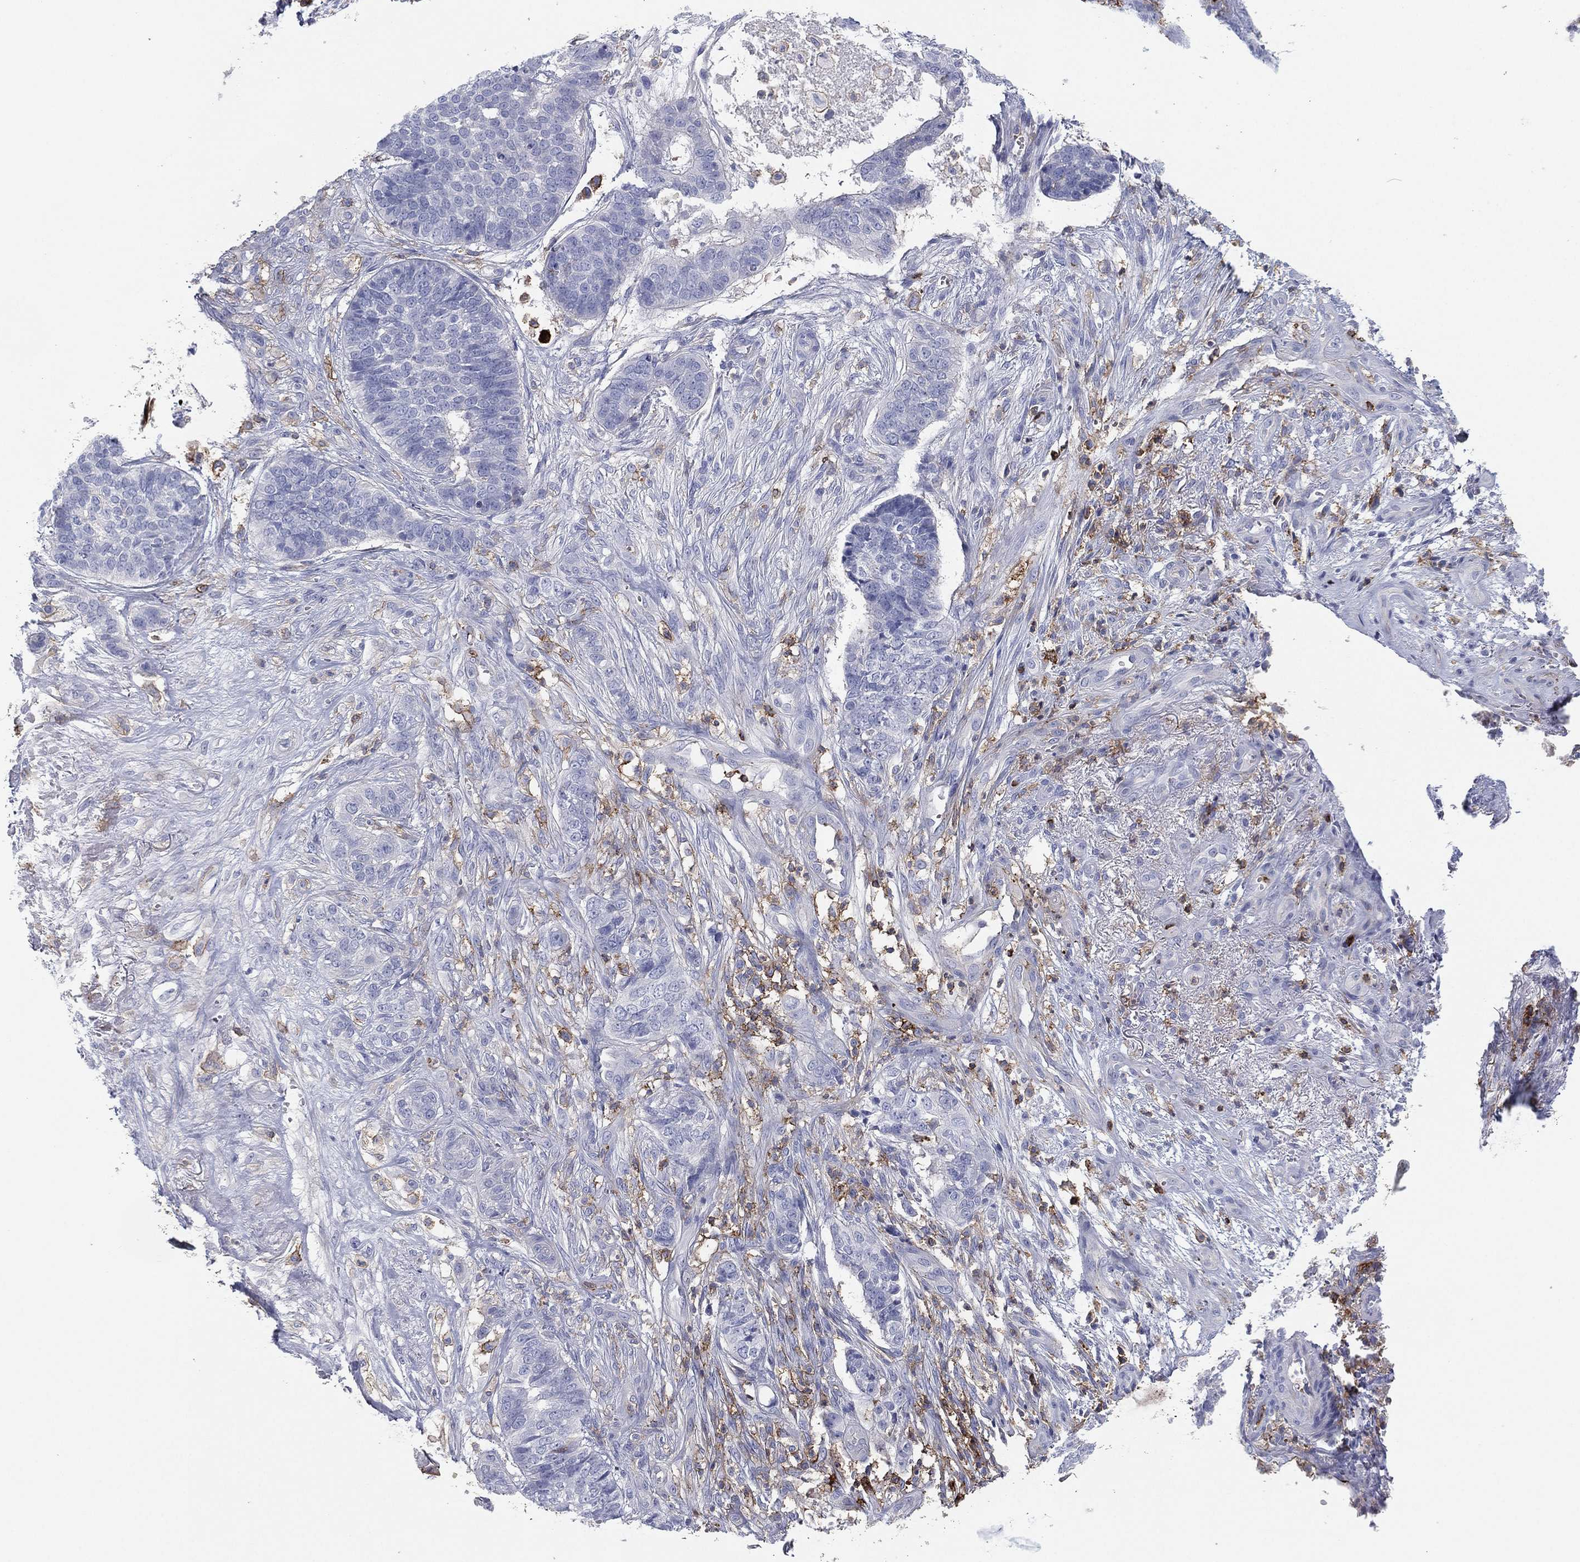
{"staining": {"intensity": "negative", "quantity": "none", "location": "none"}, "tissue": "skin cancer", "cell_type": "Tumor cells", "image_type": "cancer", "snomed": [{"axis": "morphology", "description": "Basal cell carcinoma"}, {"axis": "topography", "description": "Skin"}], "caption": "Immunohistochemistry (IHC) image of skin cancer stained for a protein (brown), which shows no positivity in tumor cells.", "gene": "SELPLG", "patient": {"sex": "male", "age": 86}}